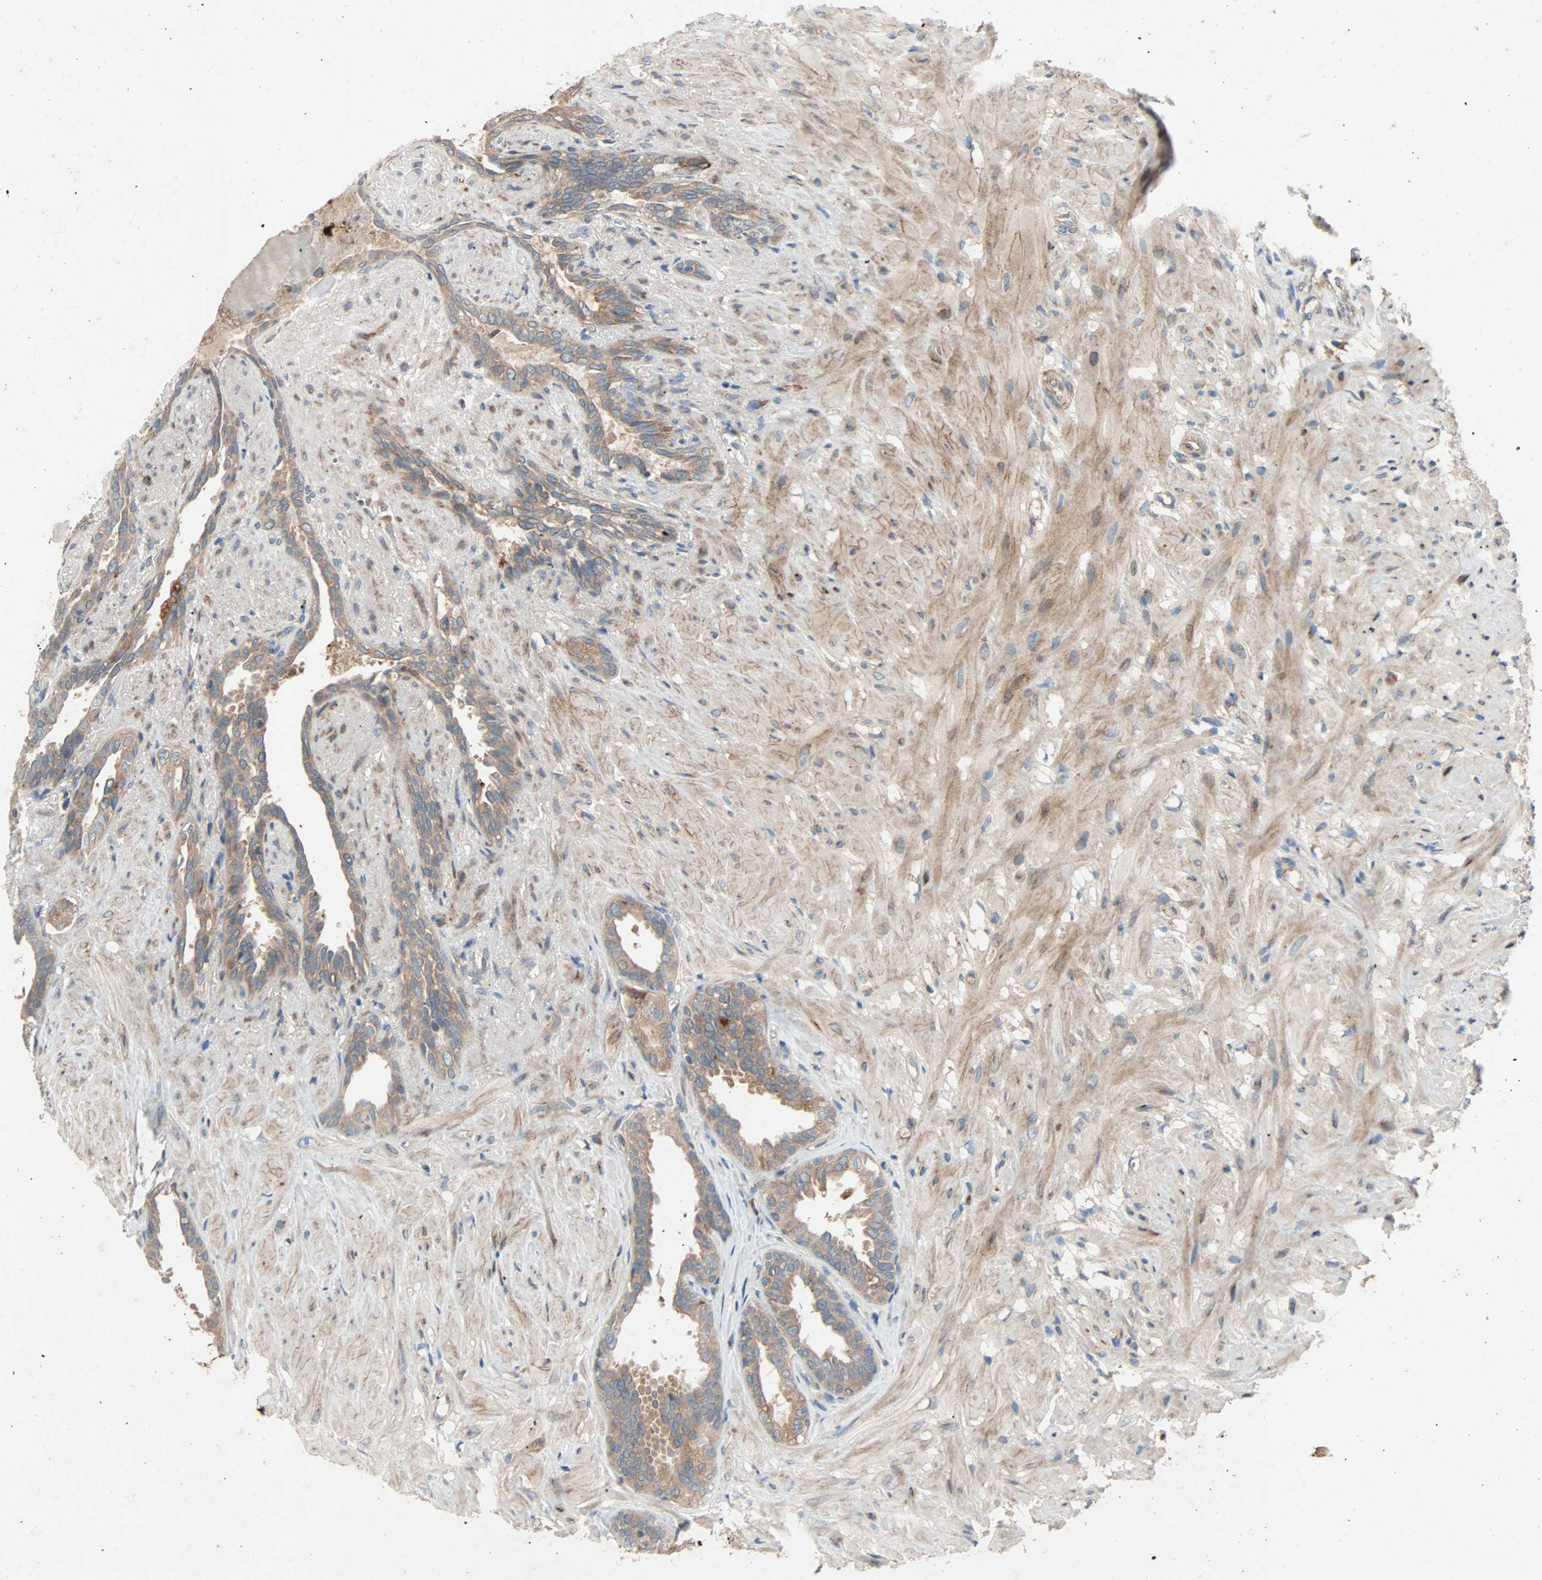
{"staining": {"intensity": "weak", "quantity": ">75%", "location": "cytoplasmic/membranous"}, "tissue": "seminal vesicle", "cell_type": "Glandular cells", "image_type": "normal", "snomed": [{"axis": "morphology", "description": "Normal tissue, NOS"}, {"axis": "topography", "description": "Seminal veicle"}], "caption": "Protein expression analysis of unremarkable human seminal vesicle reveals weak cytoplasmic/membranous expression in approximately >75% of glandular cells.", "gene": "XYLT1", "patient": {"sex": "male", "age": 61}}